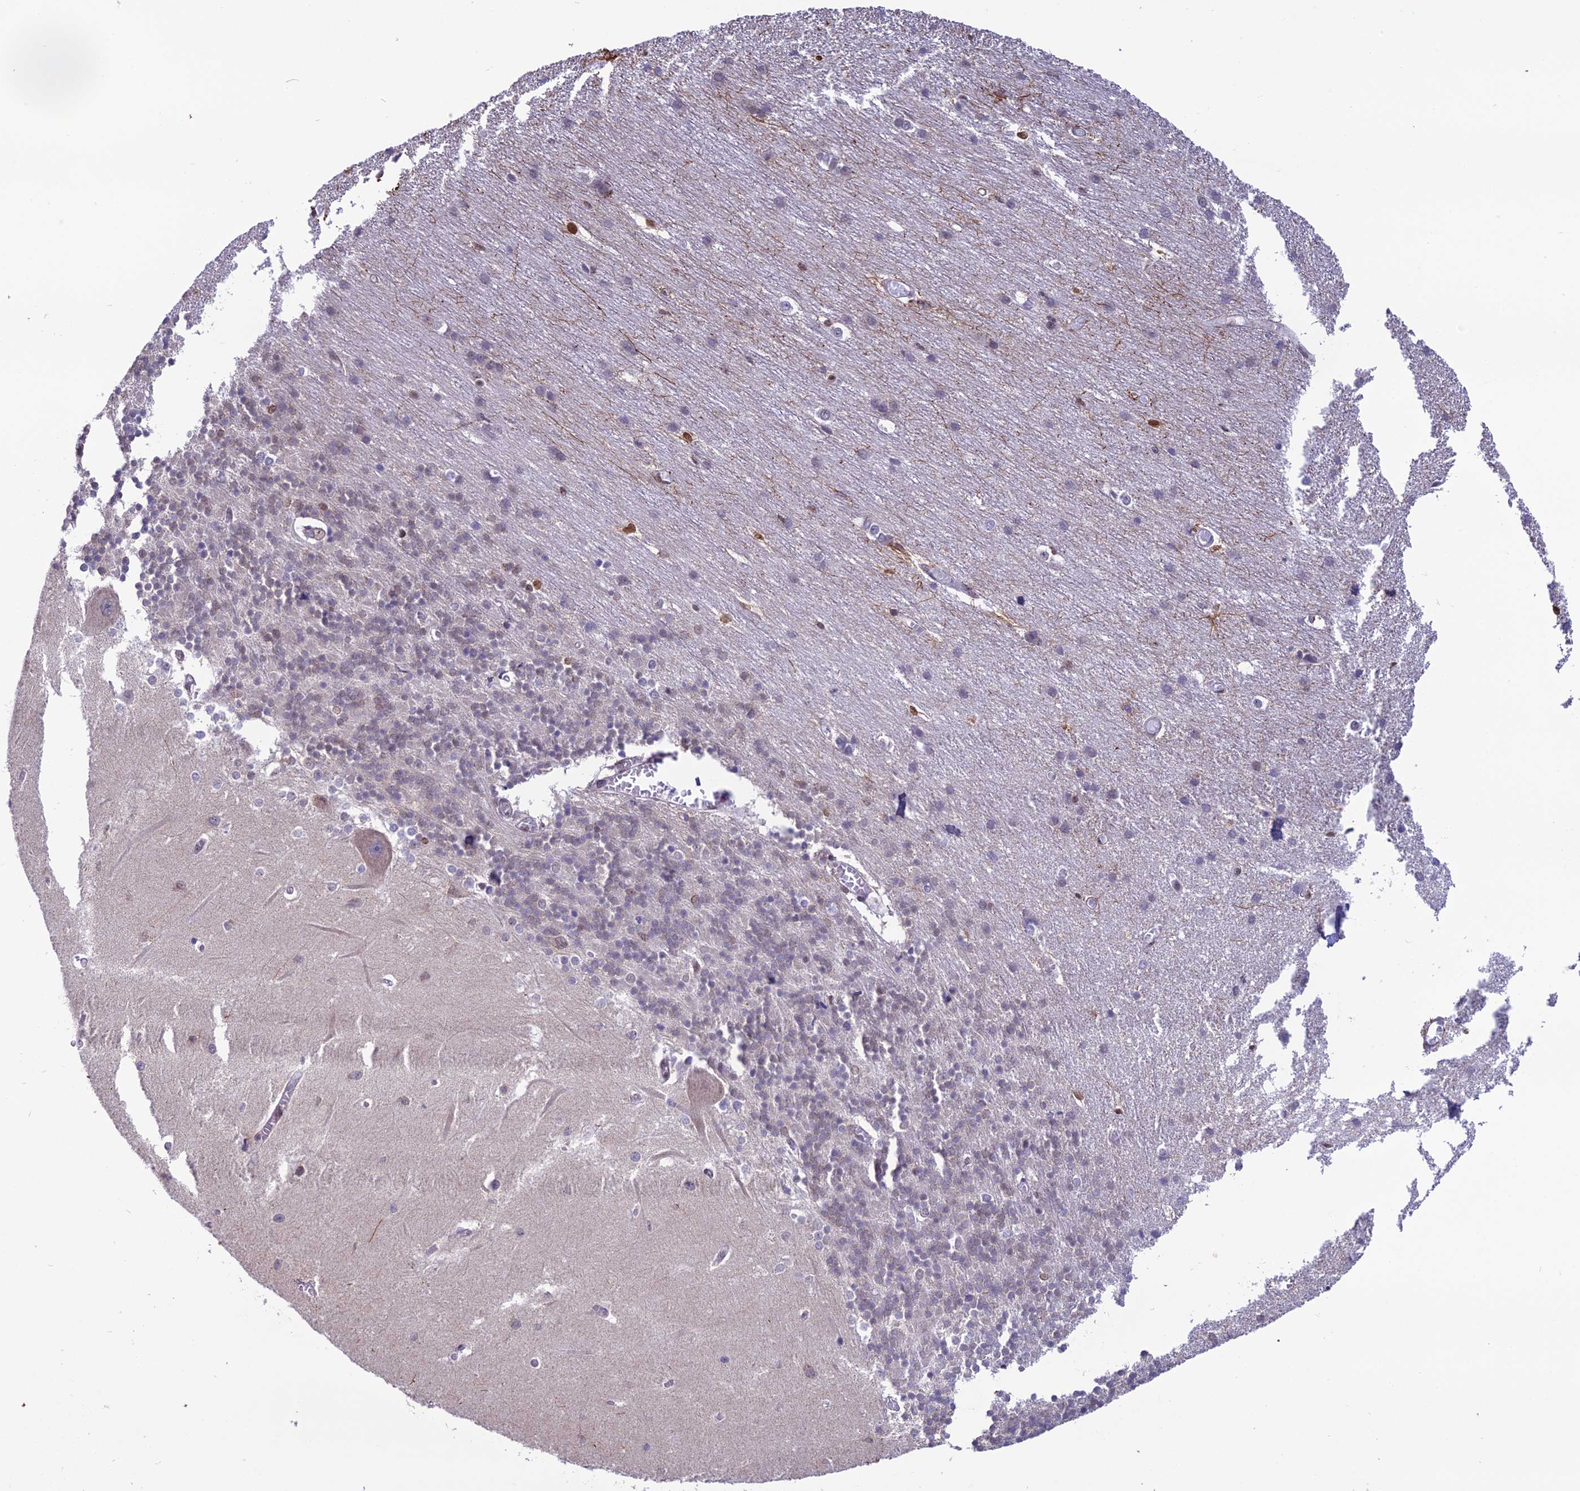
{"staining": {"intensity": "negative", "quantity": "none", "location": "none"}, "tissue": "cerebellum", "cell_type": "Cells in granular layer", "image_type": "normal", "snomed": [{"axis": "morphology", "description": "Normal tissue, NOS"}, {"axis": "topography", "description": "Cerebellum"}], "caption": "IHC micrograph of unremarkable cerebellum: human cerebellum stained with DAB (3,3'-diaminobenzidine) shows no significant protein staining in cells in granular layer. (Stains: DAB immunohistochemistry with hematoxylin counter stain, Microscopy: brightfield microscopy at high magnification).", "gene": "MIS12", "patient": {"sex": "male", "age": 37}}